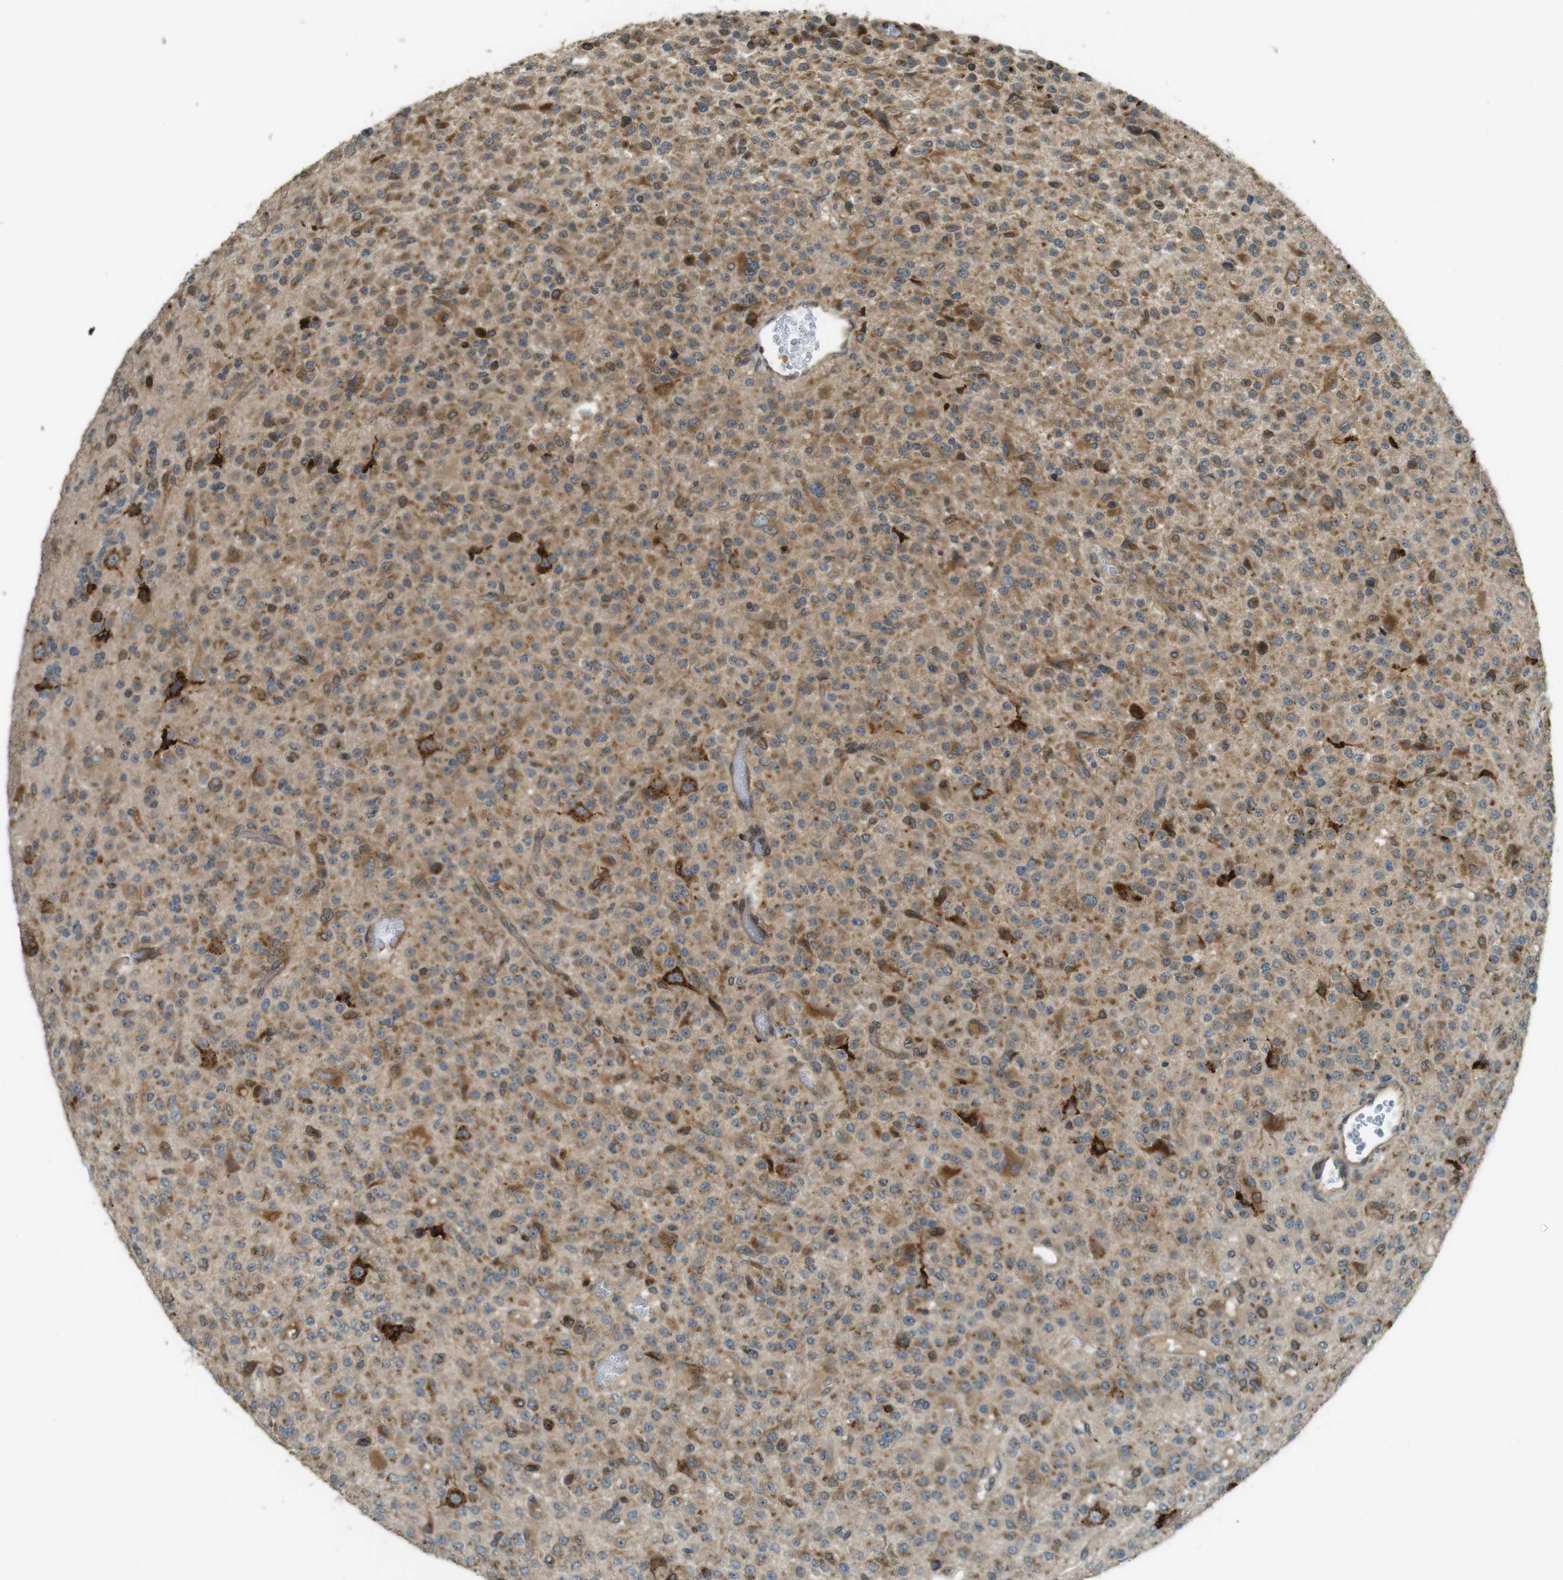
{"staining": {"intensity": "moderate", "quantity": "25%-75%", "location": "cytoplasmic/membranous"}, "tissue": "glioma", "cell_type": "Tumor cells", "image_type": "cancer", "snomed": [{"axis": "morphology", "description": "Glioma, malignant, Low grade"}, {"axis": "topography", "description": "Brain"}], "caption": "High-magnification brightfield microscopy of malignant low-grade glioma stained with DAB (3,3'-diaminobenzidine) (brown) and counterstained with hematoxylin (blue). tumor cells exhibit moderate cytoplasmic/membranous expression is identified in approximately25%-75% of cells.", "gene": "TMED4", "patient": {"sex": "male", "age": 38}}